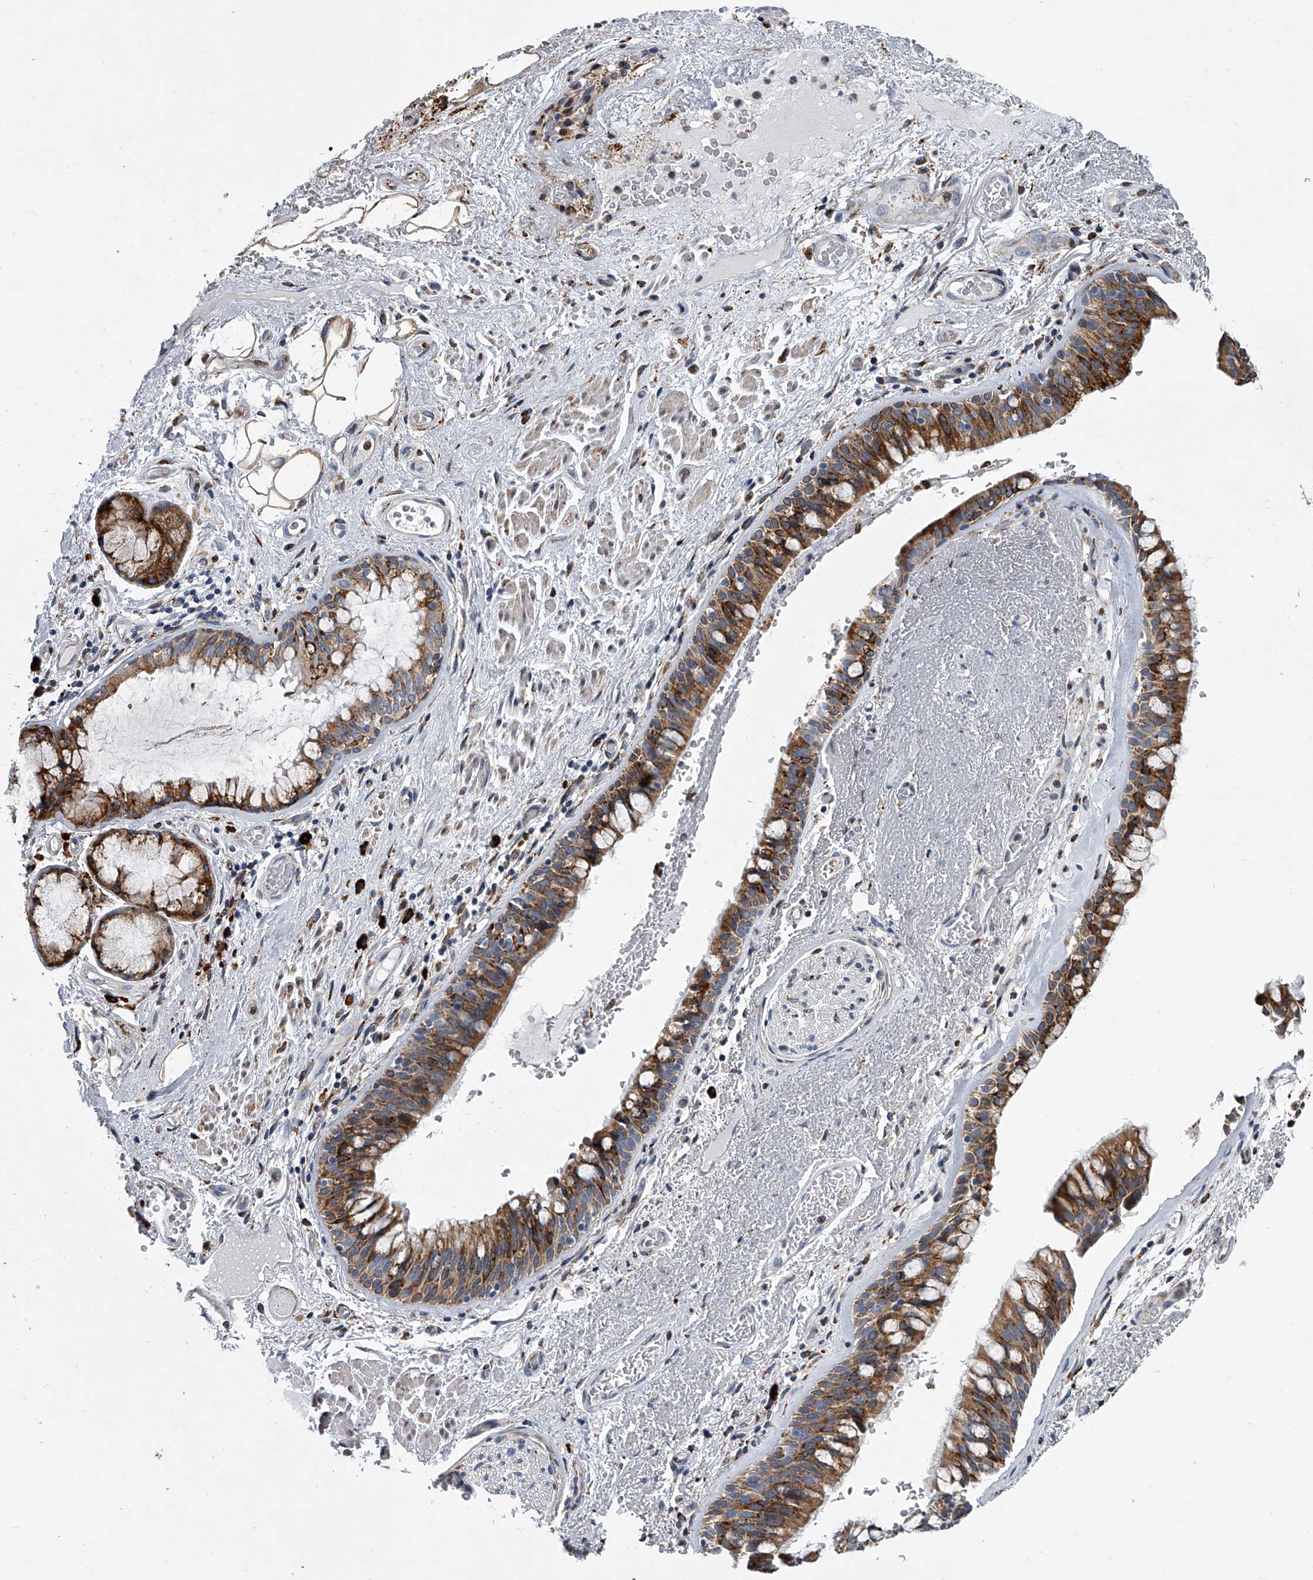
{"staining": {"intensity": "moderate", "quantity": ">75%", "location": "cytoplasmic/membranous"}, "tissue": "bronchus", "cell_type": "Respiratory epithelial cells", "image_type": "normal", "snomed": [{"axis": "morphology", "description": "Normal tissue, NOS"}, {"axis": "morphology", "description": "Squamous cell carcinoma, NOS"}, {"axis": "topography", "description": "Lymph node"}, {"axis": "topography", "description": "Bronchus"}, {"axis": "topography", "description": "Lung"}], "caption": "The immunohistochemical stain shows moderate cytoplasmic/membranous expression in respiratory epithelial cells of unremarkable bronchus.", "gene": "TMEM63C", "patient": {"sex": "male", "age": 66}}